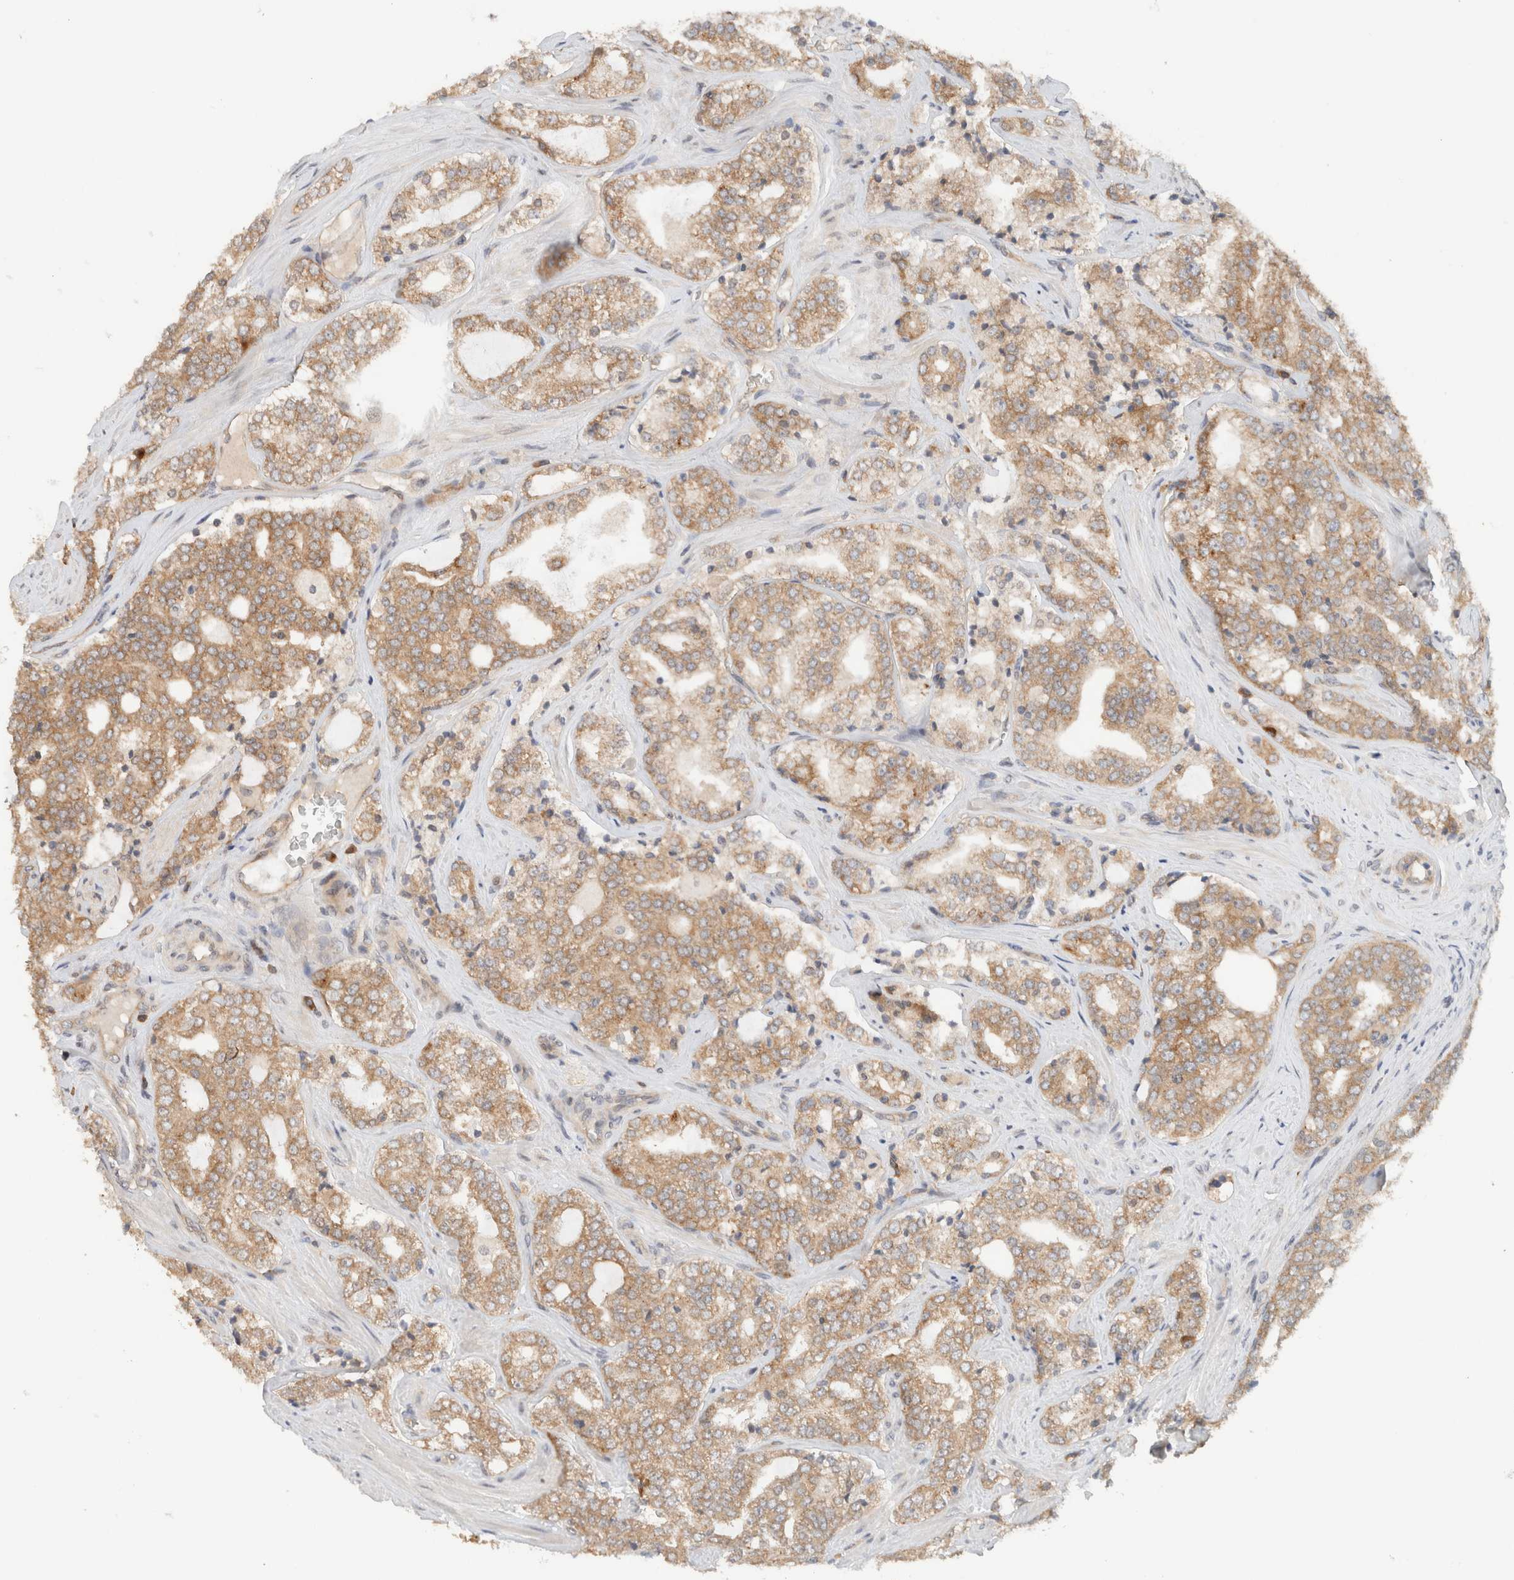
{"staining": {"intensity": "moderate", "quantity": ">75%", "location": "cytoplasmic/membranous"}, "tissue": "prostate cancer", "cell_type": "Tumor cells", "image_type": "cancer", "snomed": [{"axis": "morphology", "description": "Adenocarcinoma, High grade"}, {"axis": "topography", "description": "Prostate"}], "caption": "This histopathology image reveals adenocarcinoma (high-grade) (prostate) stained with immunohistochemistry to label a protein in brown. The cytoplasmic/membranous of tumor cells show moderate positivity for the protein. Nuclei are counter-stained blue.", "gene": "ARFGEF2", "patient": {"sex": "male", "age": 64}}